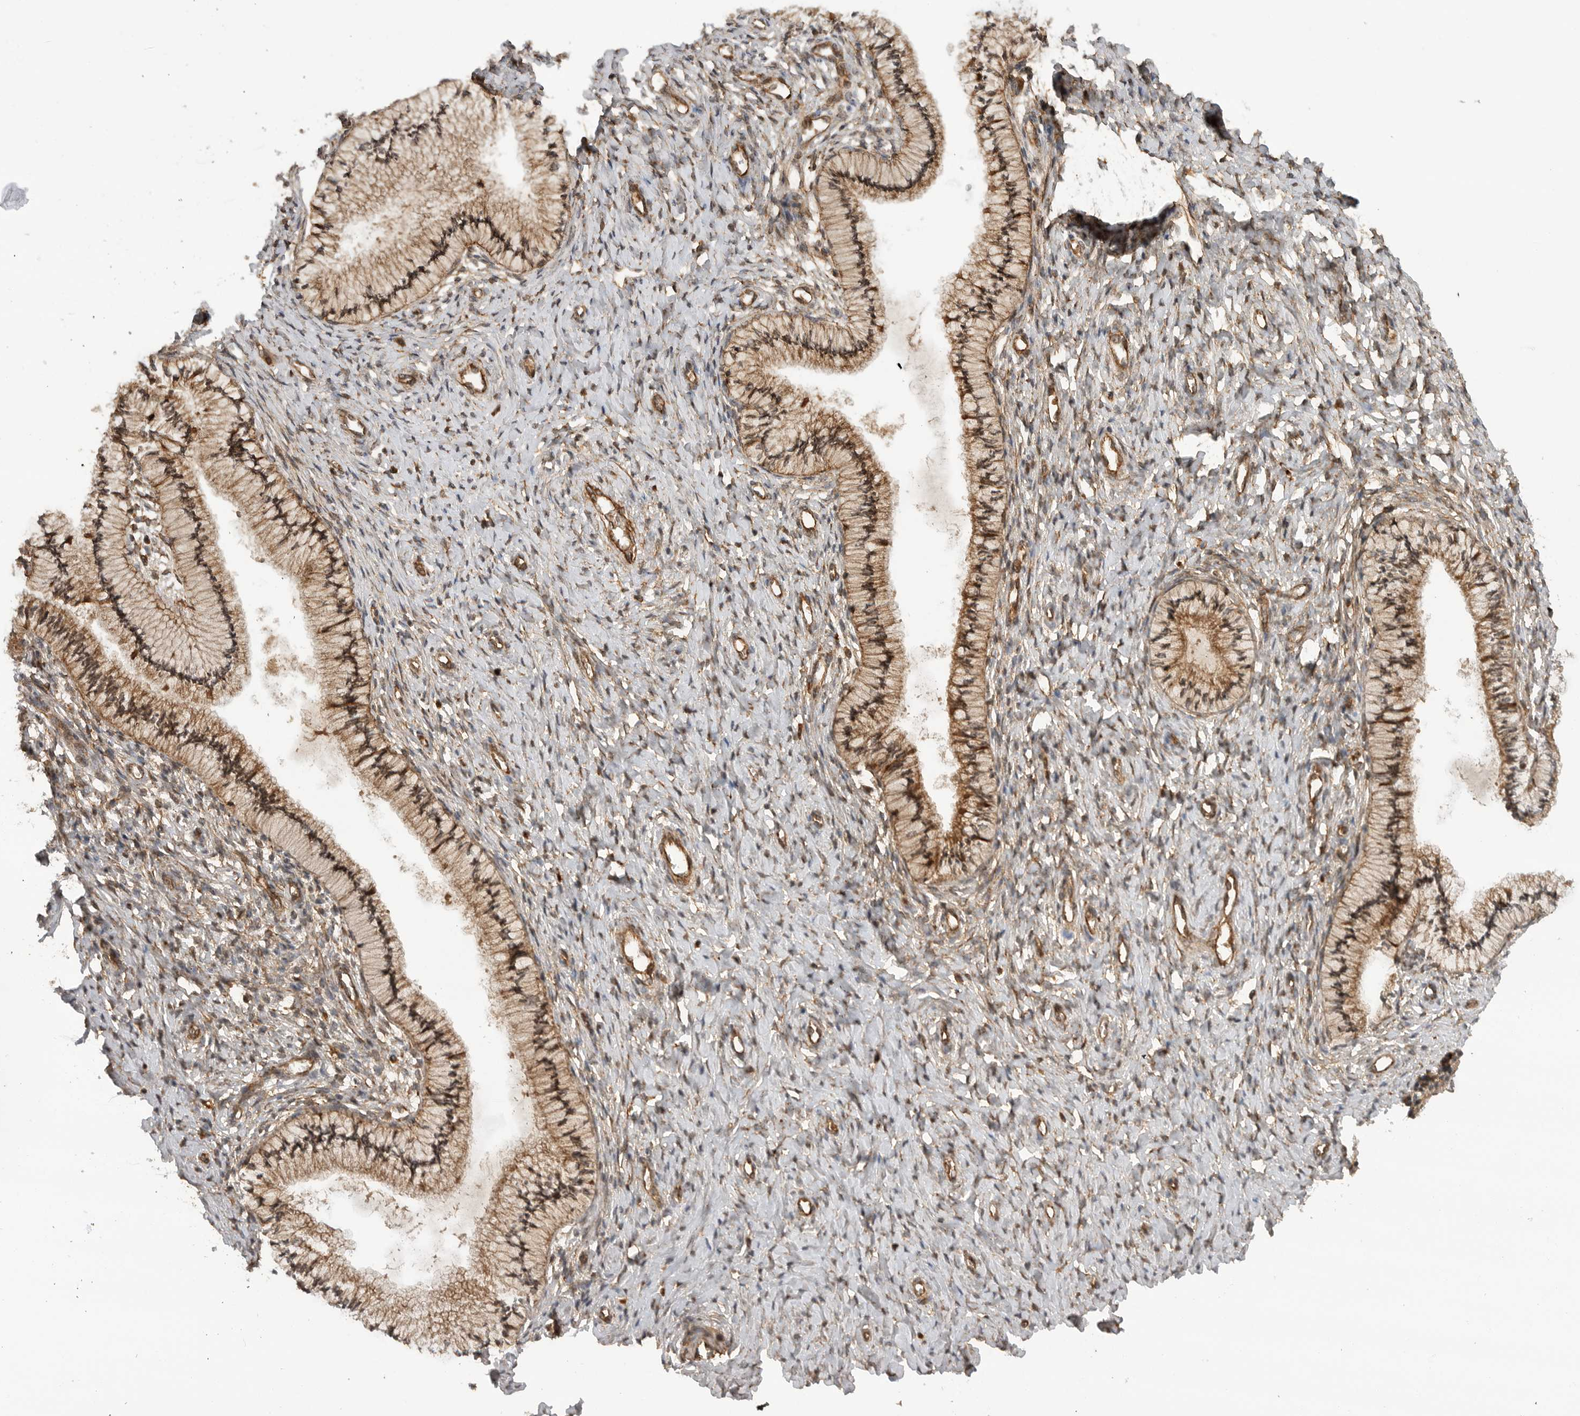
{"staining": {"intensity": "moderate", "quantity": ">75%", "location": "cytoplasmic/membranous"}, "tissue": "cervix", "cell_type": "Glandular cells", "image_type": "normal", "snomed": [{"axis": "morphology", "description": "Normal tissue, NOS"}, {"axis": "topography", "description": "Cervix"}], "caption": "A medium amount of moderate cytoplasmic/membranous staining is identified in about >75% of glandular cells in normal cervix. (brown staining indicates protein expression, while blue staining denotes nuclei).", "gene": "PRDX4", "patient": {"sex": "female", "age": 36}}